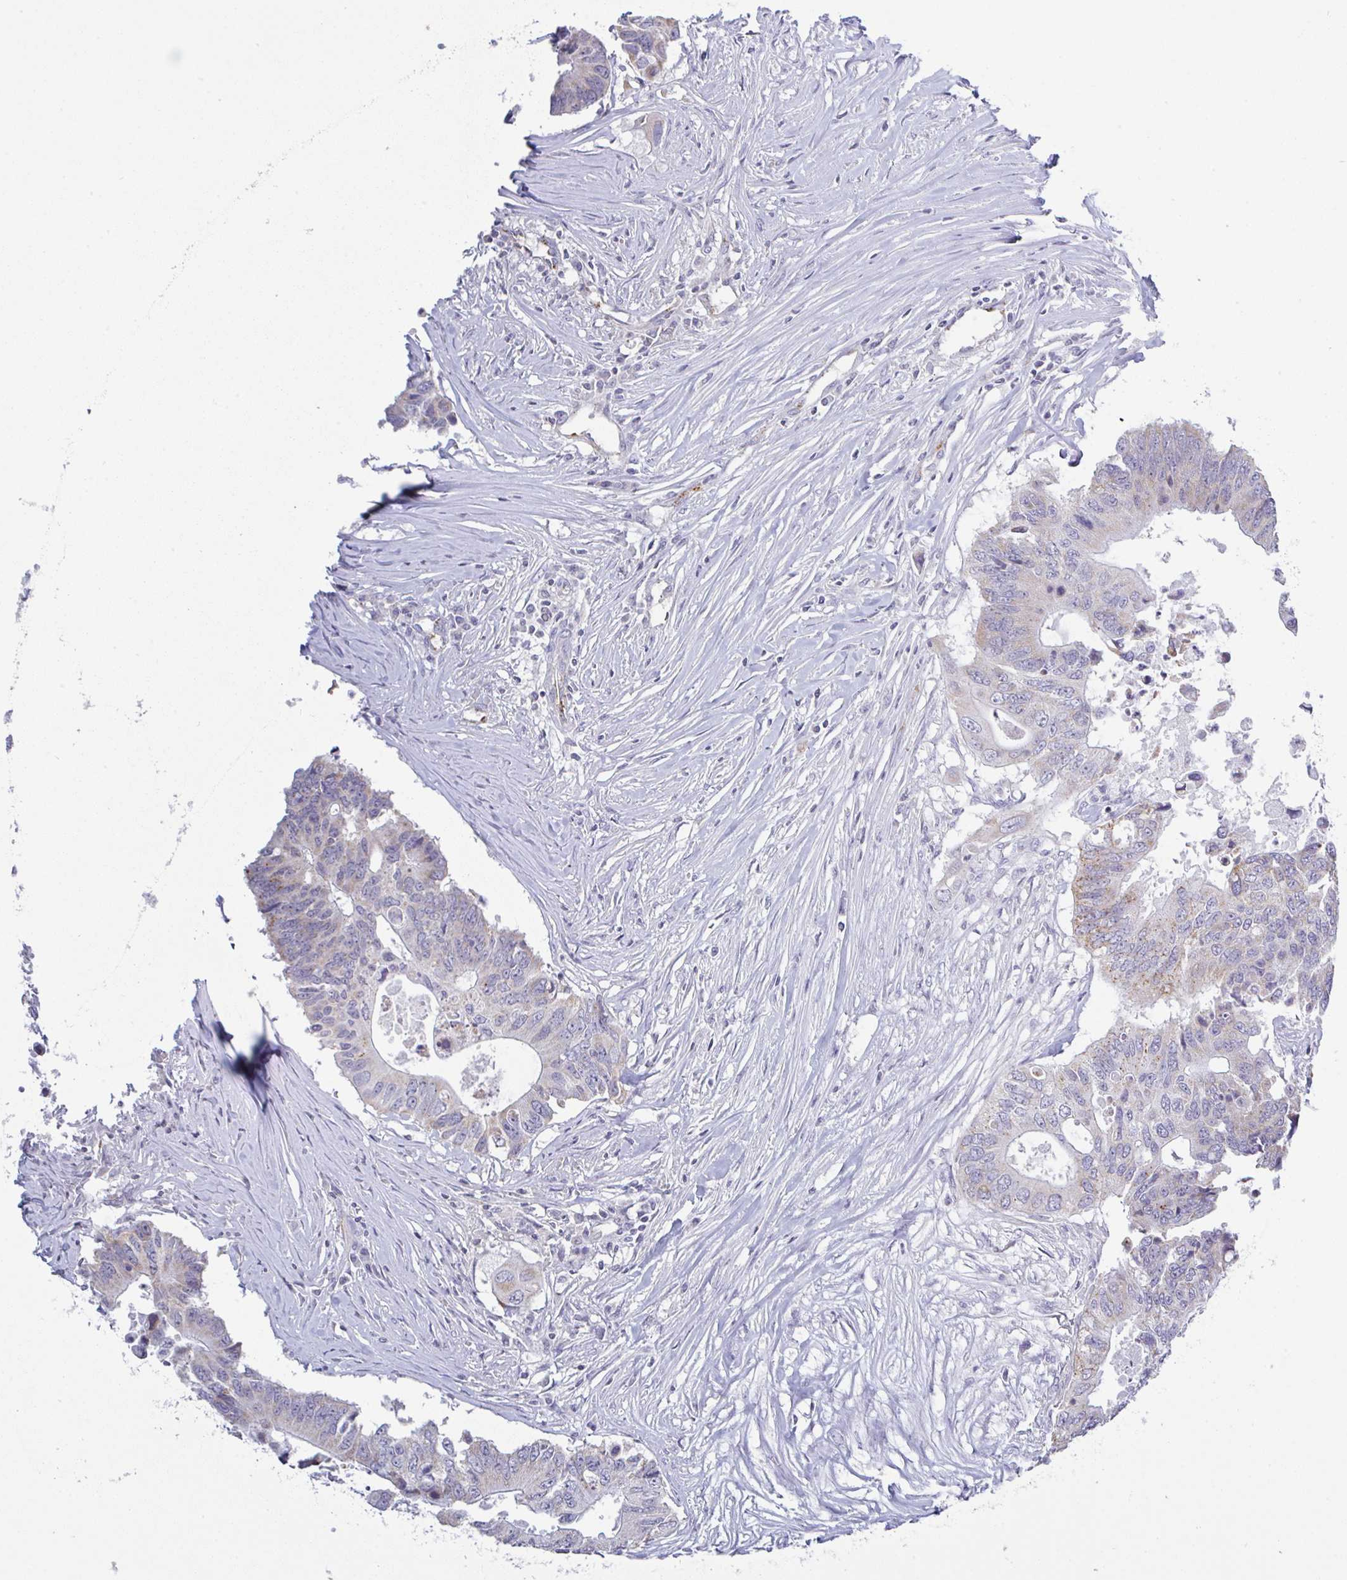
{"staining": {"intensity": "negative", "quantity": "none", "location": "none"}, "tissue": "colorectal cancer", "cell_type": "Tumor cells", "image_type": "cancer", "snomed": [{"axis": "morphology", "description": "Adenocarcinoma, NOS"}, {"axis": "topography", "description": "Colon"}], "caption": "Immunohistochemical staining of adenocarcinoma (colorectal) demonstrates no significant staining in tumor cells.", "gene": "PLCD4", "patient": {"sex": "male", "age": 71}}